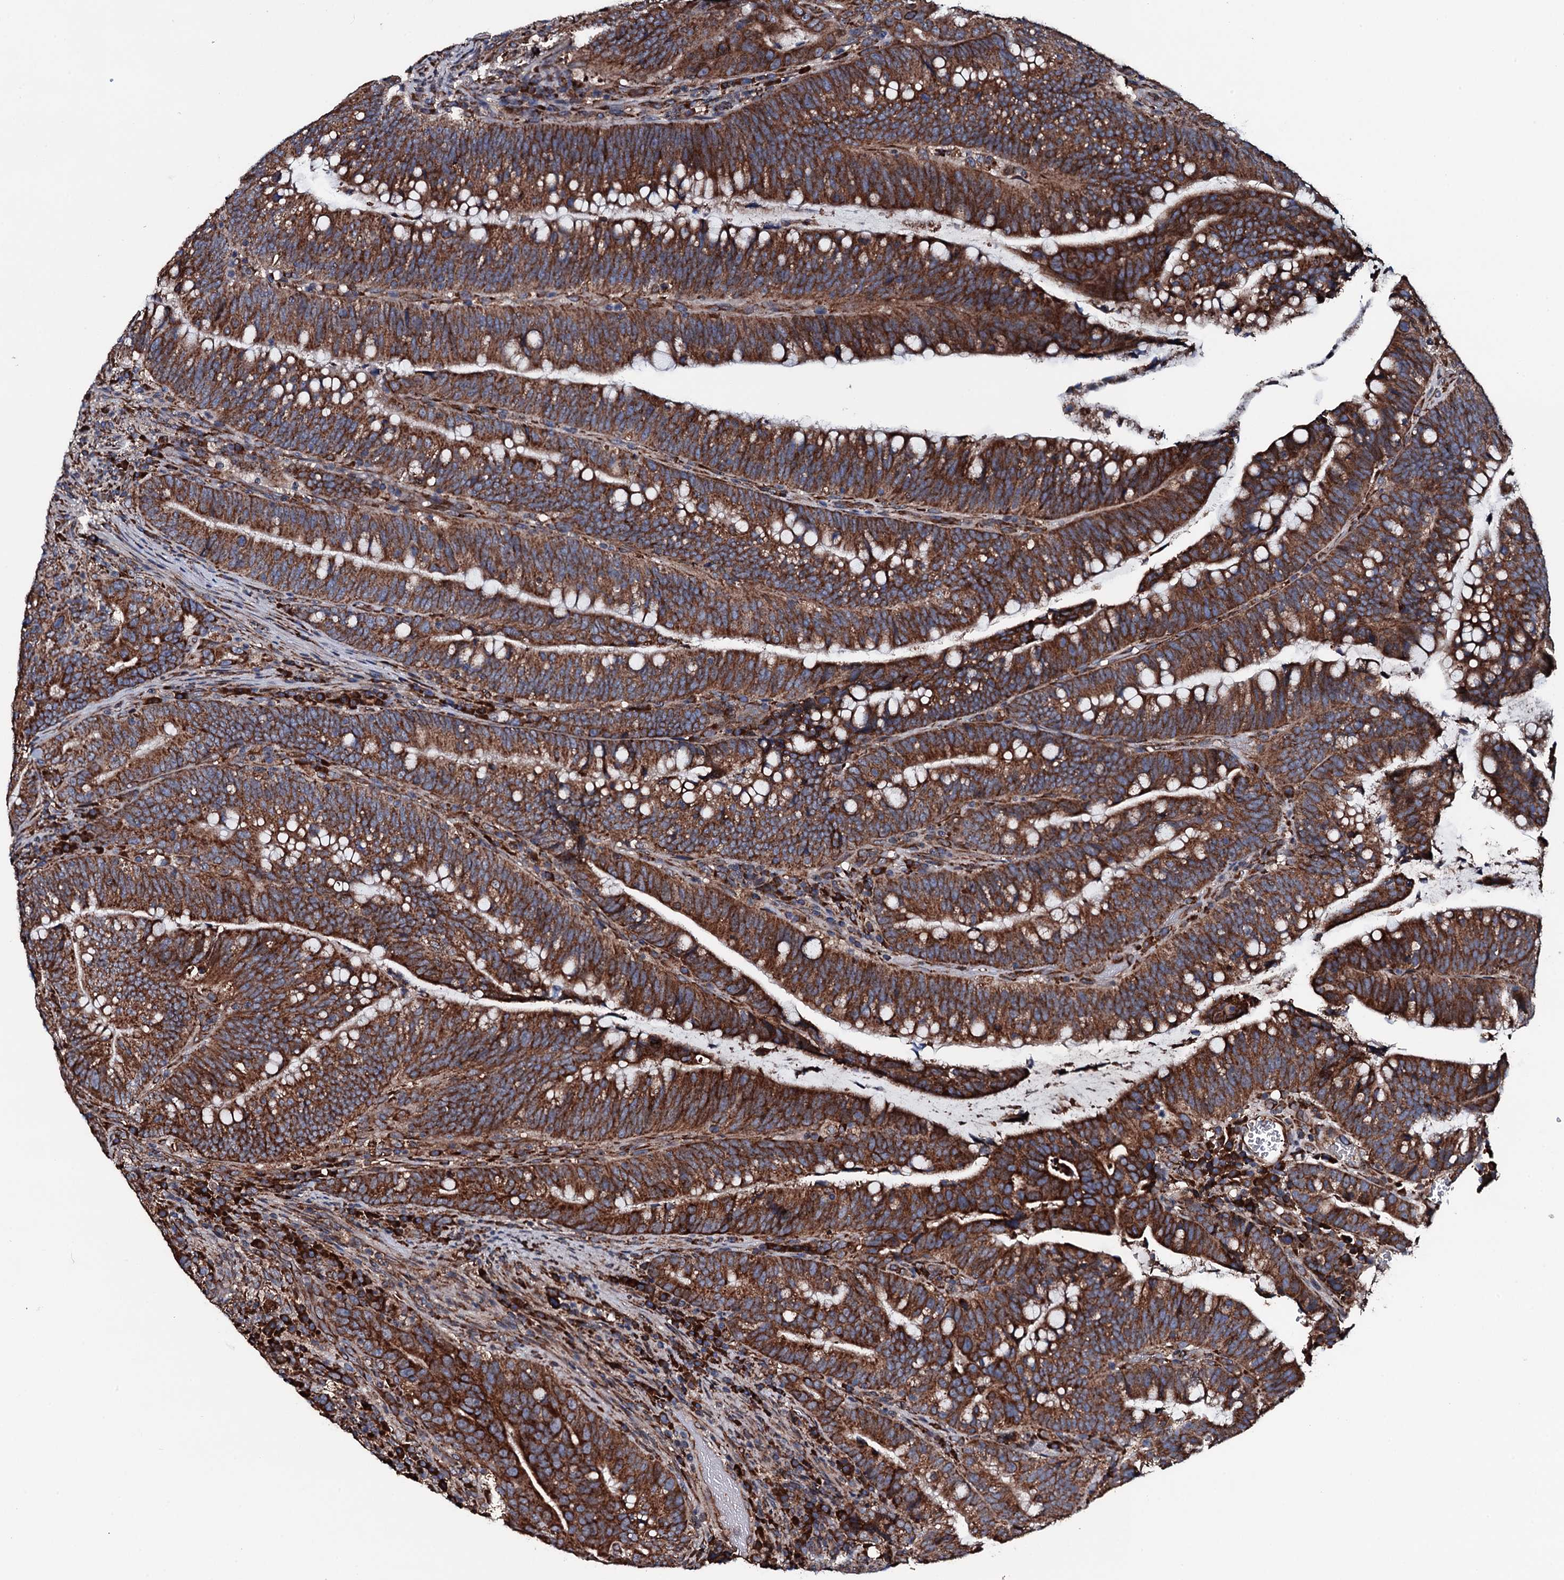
{"staining": {"intensity": "strong", "quantity": ">75%", "location": "cytoplasmic/membranous"}, "tissue": "colorectal cancer", "cell_type": "Tumor cells", "image_type": "cancer", "snomed": [{"axis": "morphology", "description": "Adenocarcinoma, NOS"}, {"axis": "topography", "description": "Colon"}], "caption": "A brown stain shows strong cytoplasmic/membranous expression of a protein in colorectal cancer (adenocarcinoma) tumor cells.", "gene": "RAB12", "patient": {"sex": "female", "age": 66}}